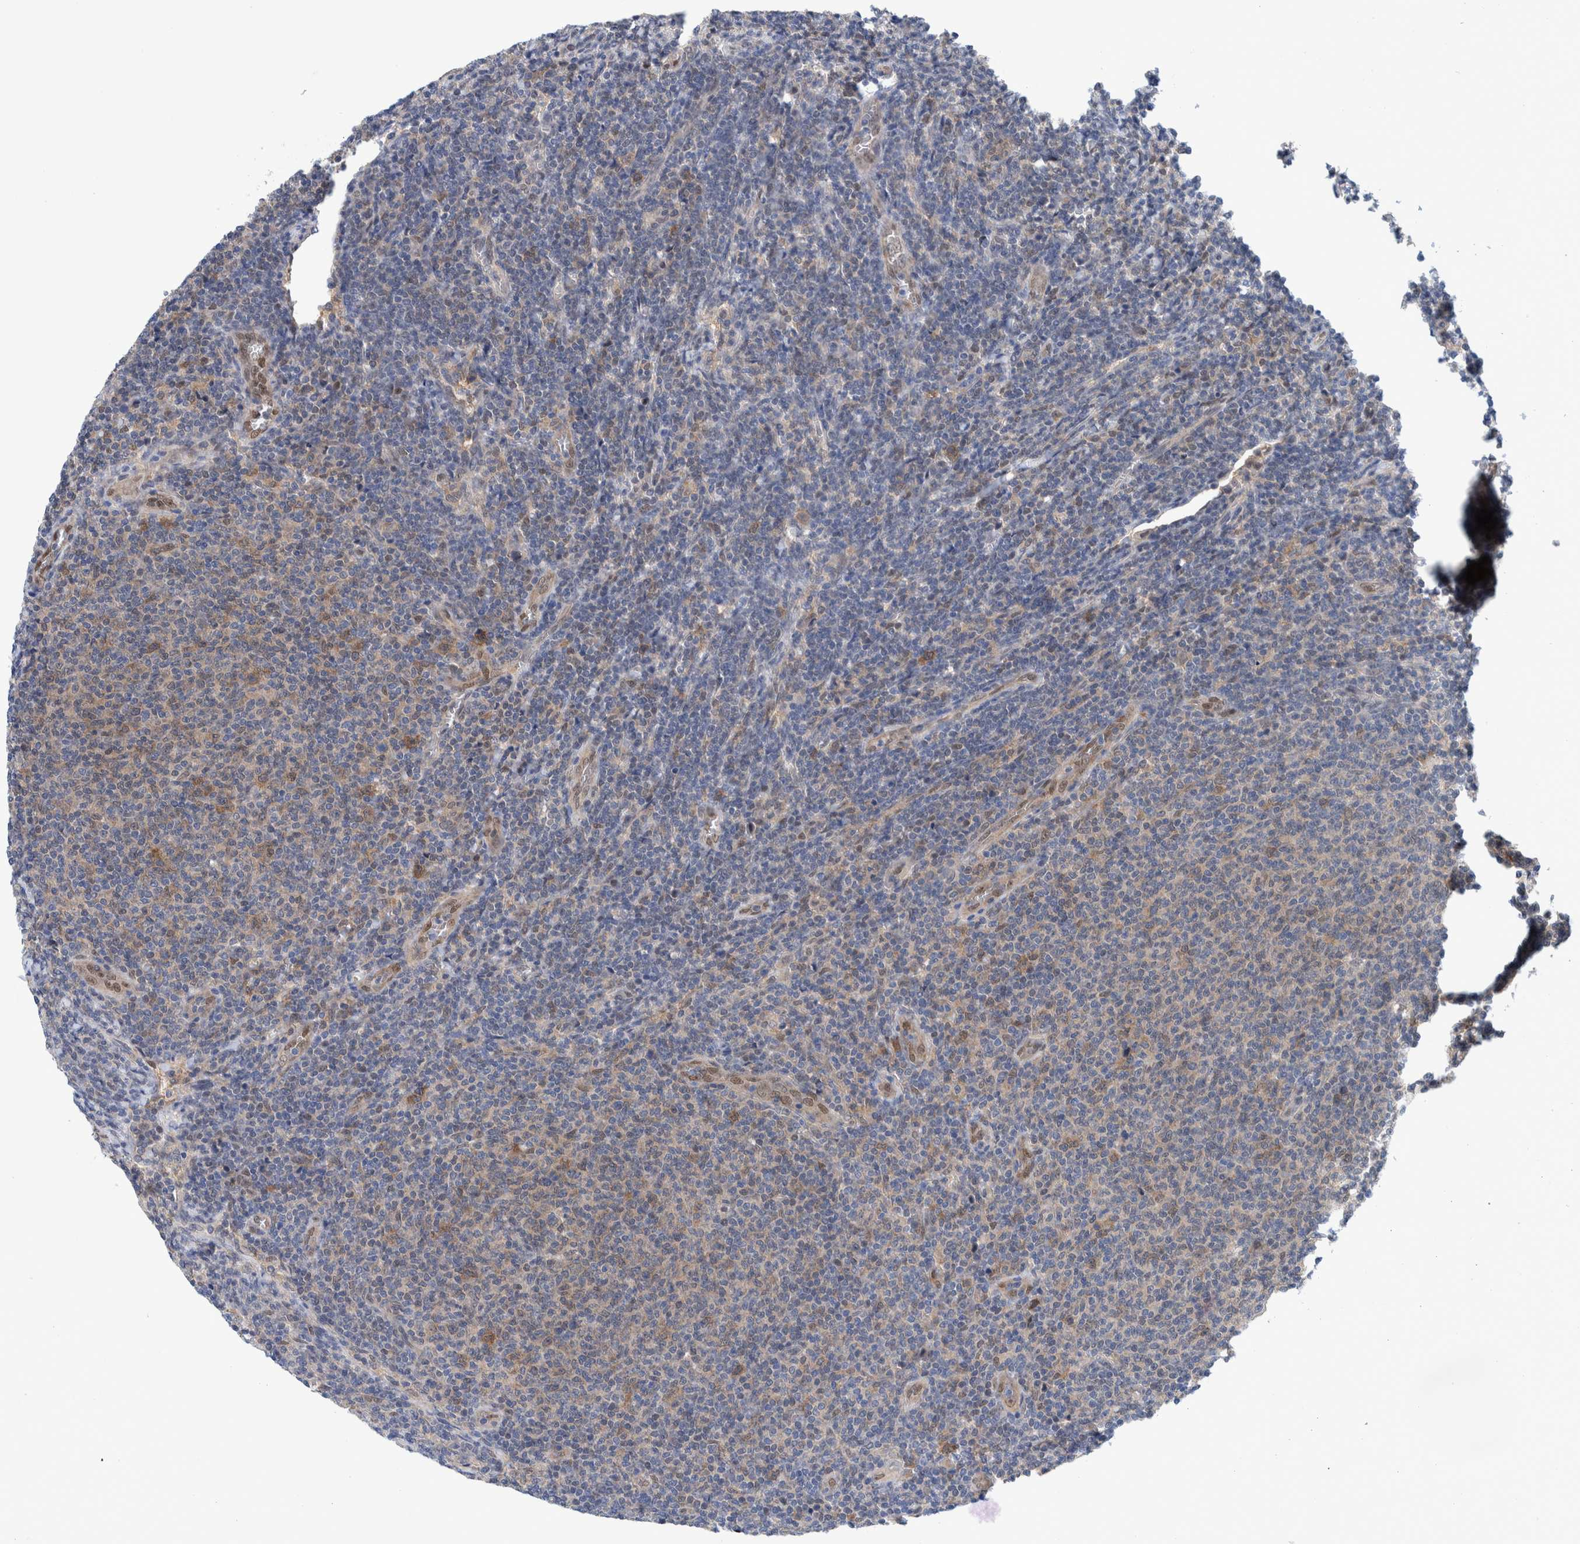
{"staining": {"intensity": "moderate", "quantity": "<25%", "location": "cytoplasmic/membranous"}, "tissue": "lymphoma", "cell_type": "Tumor cells", "image_type": "cancer", "snomed": [{"axis": "morphology", "description": "Malignant lymphoma, non-Hodgkin's type, Low grade"}, {"axis": "topography", "description": "Lymph node"}], "caption": "A histopathology image of human lymphoma stained for a protein demonstrates moderate cytoplasmic/membranous brown staining in tumor cells.", "gene": "PFAS", "patient": {"sex": "male", "age": 66}}